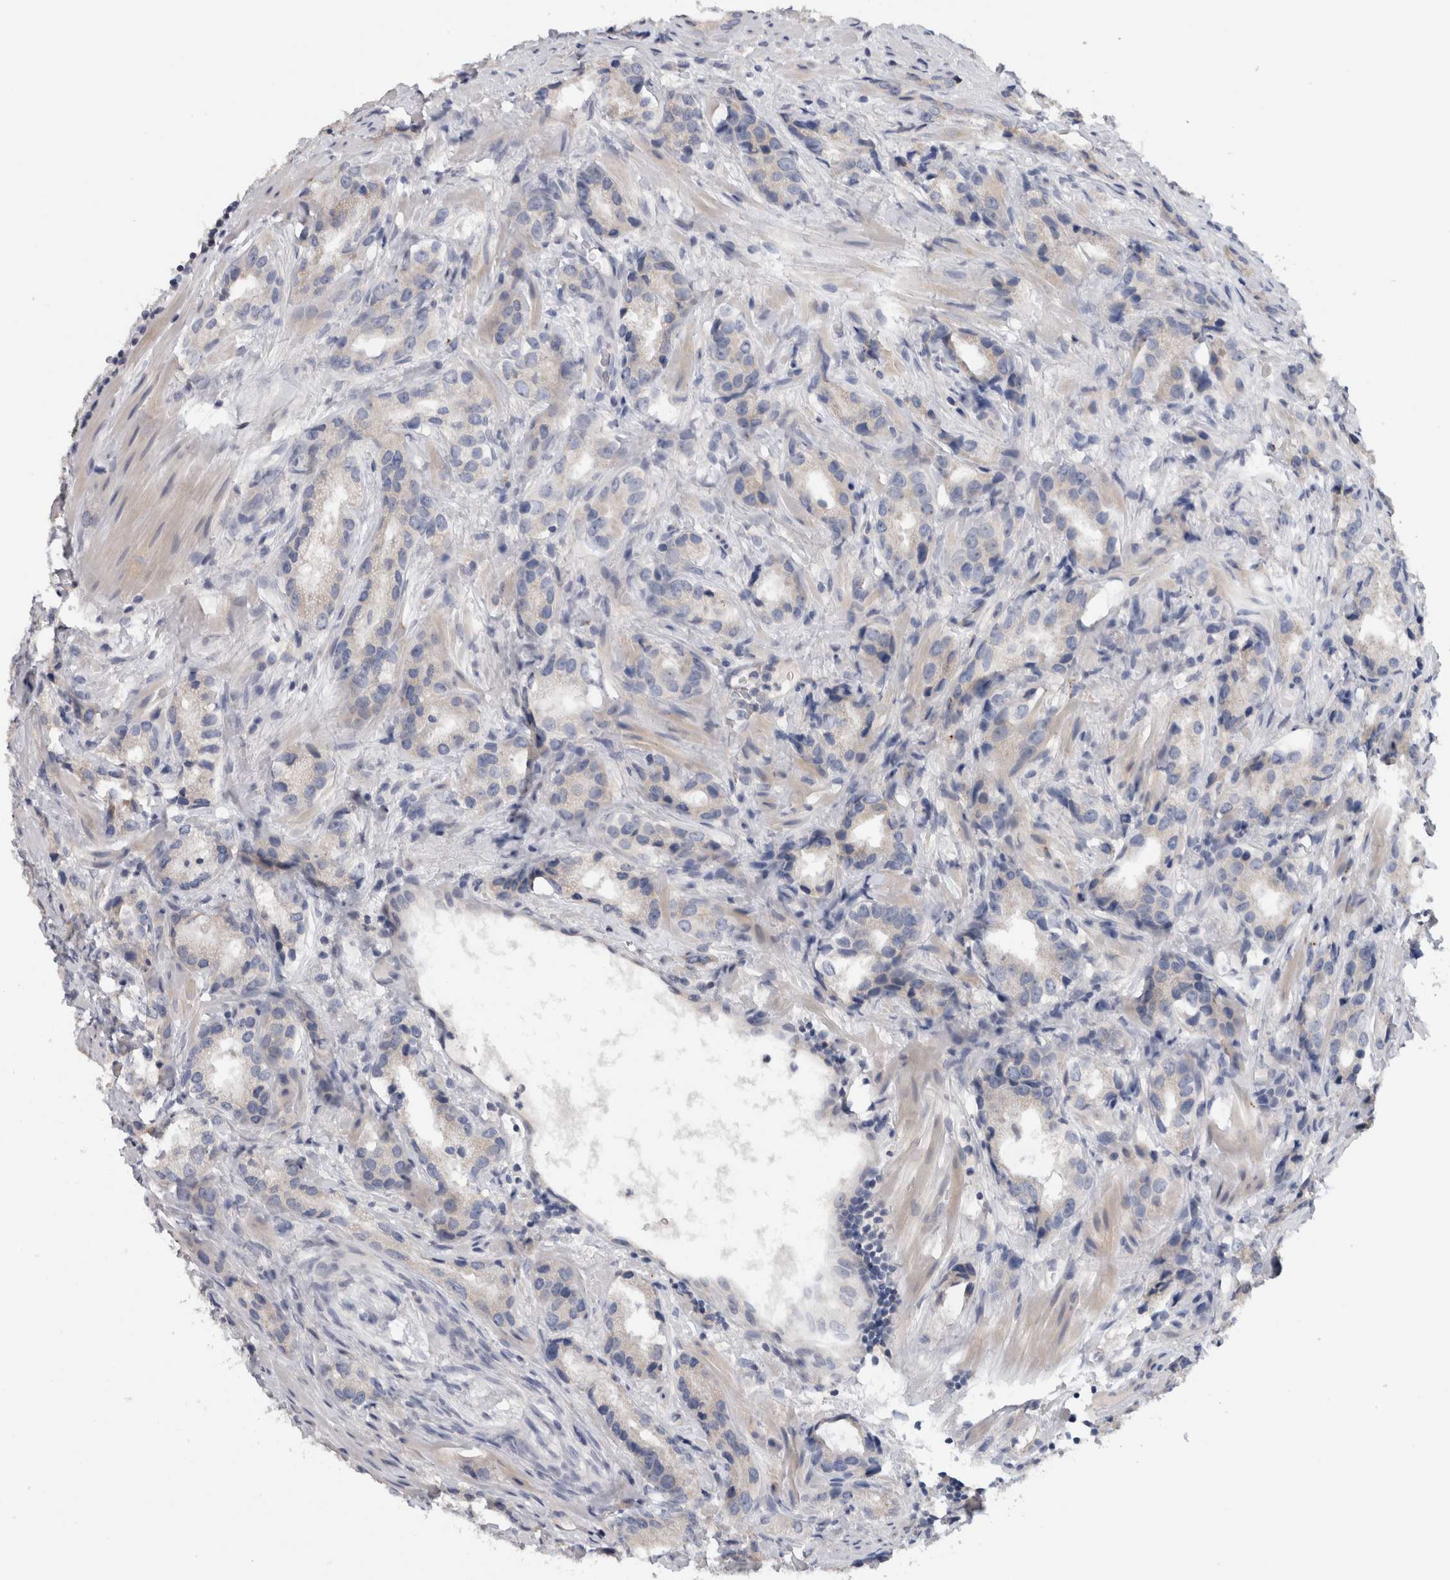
{"staining": {"intensity": "negative", "quantity": "none", "location": "none"}, "tissue": "prostate cancer", "cell_type": "Tumor cells", "image_type": "cancer", "snomed": [{"axis": "morphology", "description": "Adenocarcinoma, High grade"}, {"axis": "topography", "description": "Prostate"}], "caption": "Micrograph shows no protein positivity in tumor cells of adenocarcinoma (high-grade) (prostate) tissue.", "gene": "TARBP1", "patient": {"sex": "male", "age": 63}}